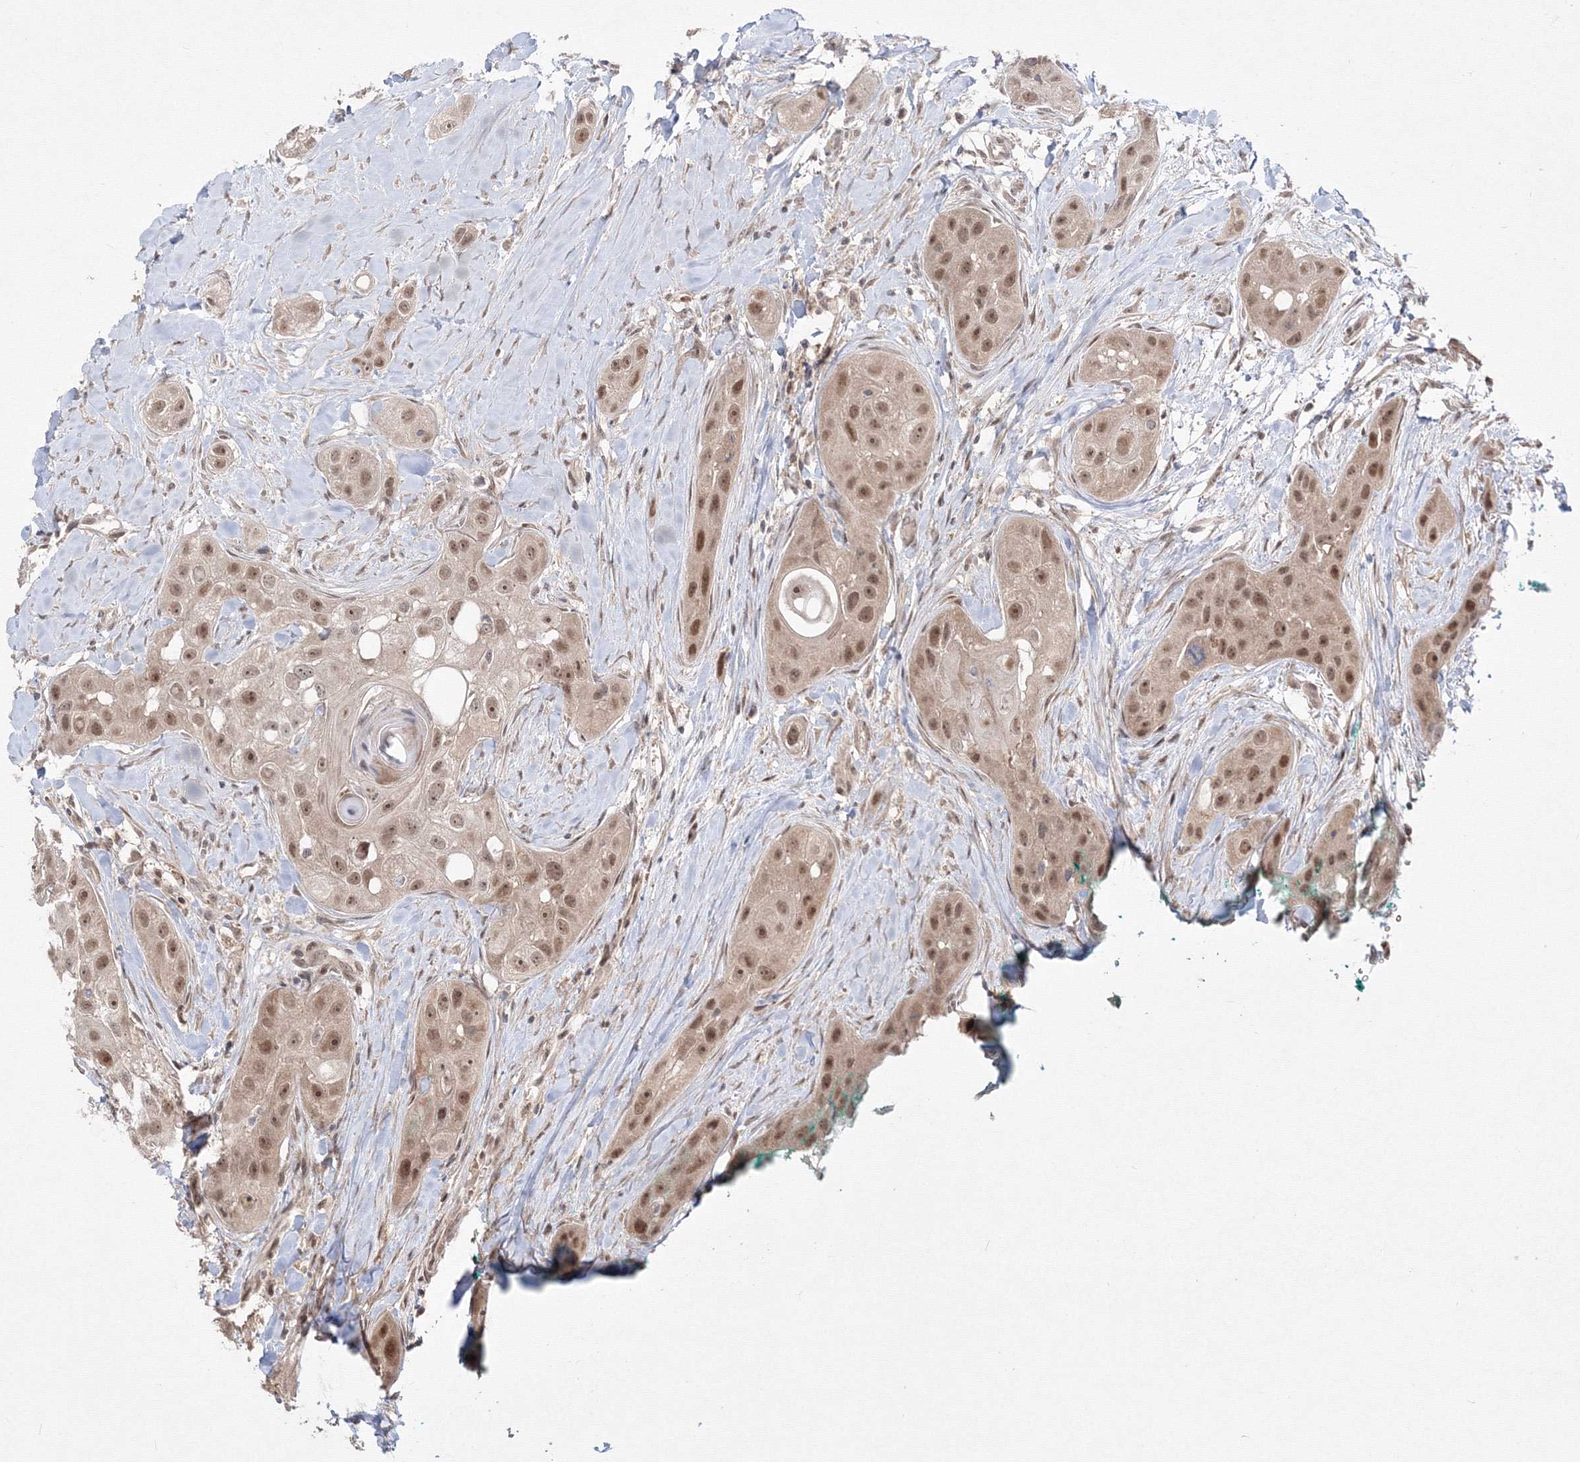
{"staining": {"intensity": "moderate", "quantity": ">75%", "location": "nuclear"}, "tissue": "head and neck cancer", "cell_type": "Tumor cells", "image_type": "cancer", "snomed": [{"axis": "morphology", "description": "Normal tissue, NOS"}, {"axis": "morphology", "description": "Squamous cell carcinoma, NOS"}, {"axis": "topography", "description": "Skeletal muscle"}, {"axis": "topography", "description": "Head-Neck"}], "caption": "High-magnification brightfield microscopy of squamous cell carcinoma (head and neck) stained with DAB (brown) and counterstained with hematoxylin (blue). tumor cells exhibit moderate nuclear positivity is appreciated in approximately>75% of cells.", "gene": "COPS4", "patient": {"sex": "male", "age": 51}}